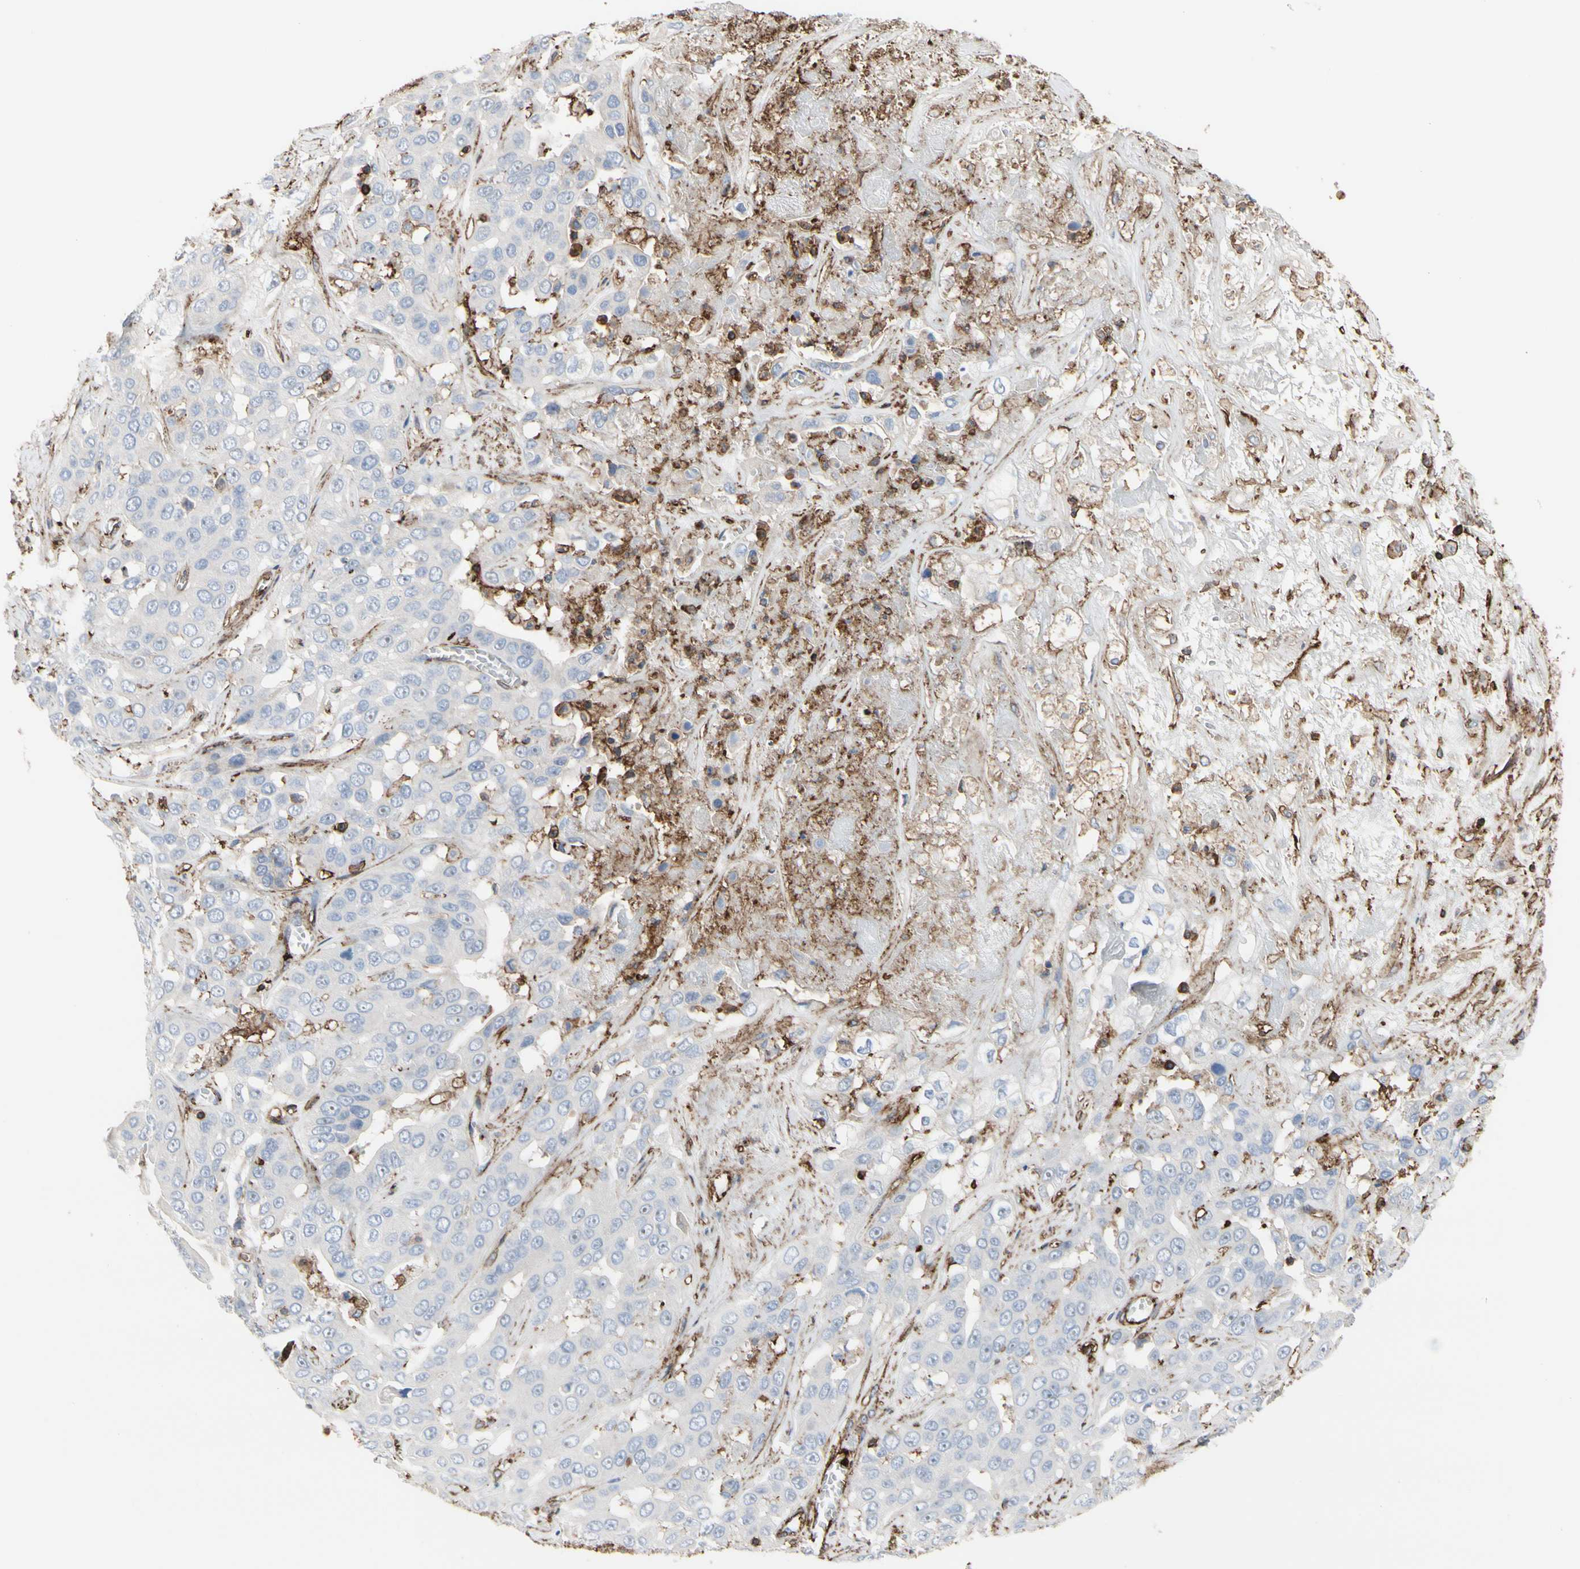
{"staining": {"intensity": "negative", "quantity": "none", "location": "none"}, "tissue": "liver cancer", "cell_type": "Tumor cells", "image_type": "cancer", "snomed": [{"axis": "morphology", "description": "Cholangiocarcinoma"}, {"axis": "topography", "description": "Liver"}], "caption": "Immunohistochemistry (IHC) of liver cancer reveals no positivity in tumor cells.", "gene": "ANXA6", "patient": {"sex": "female", "age": 52}}